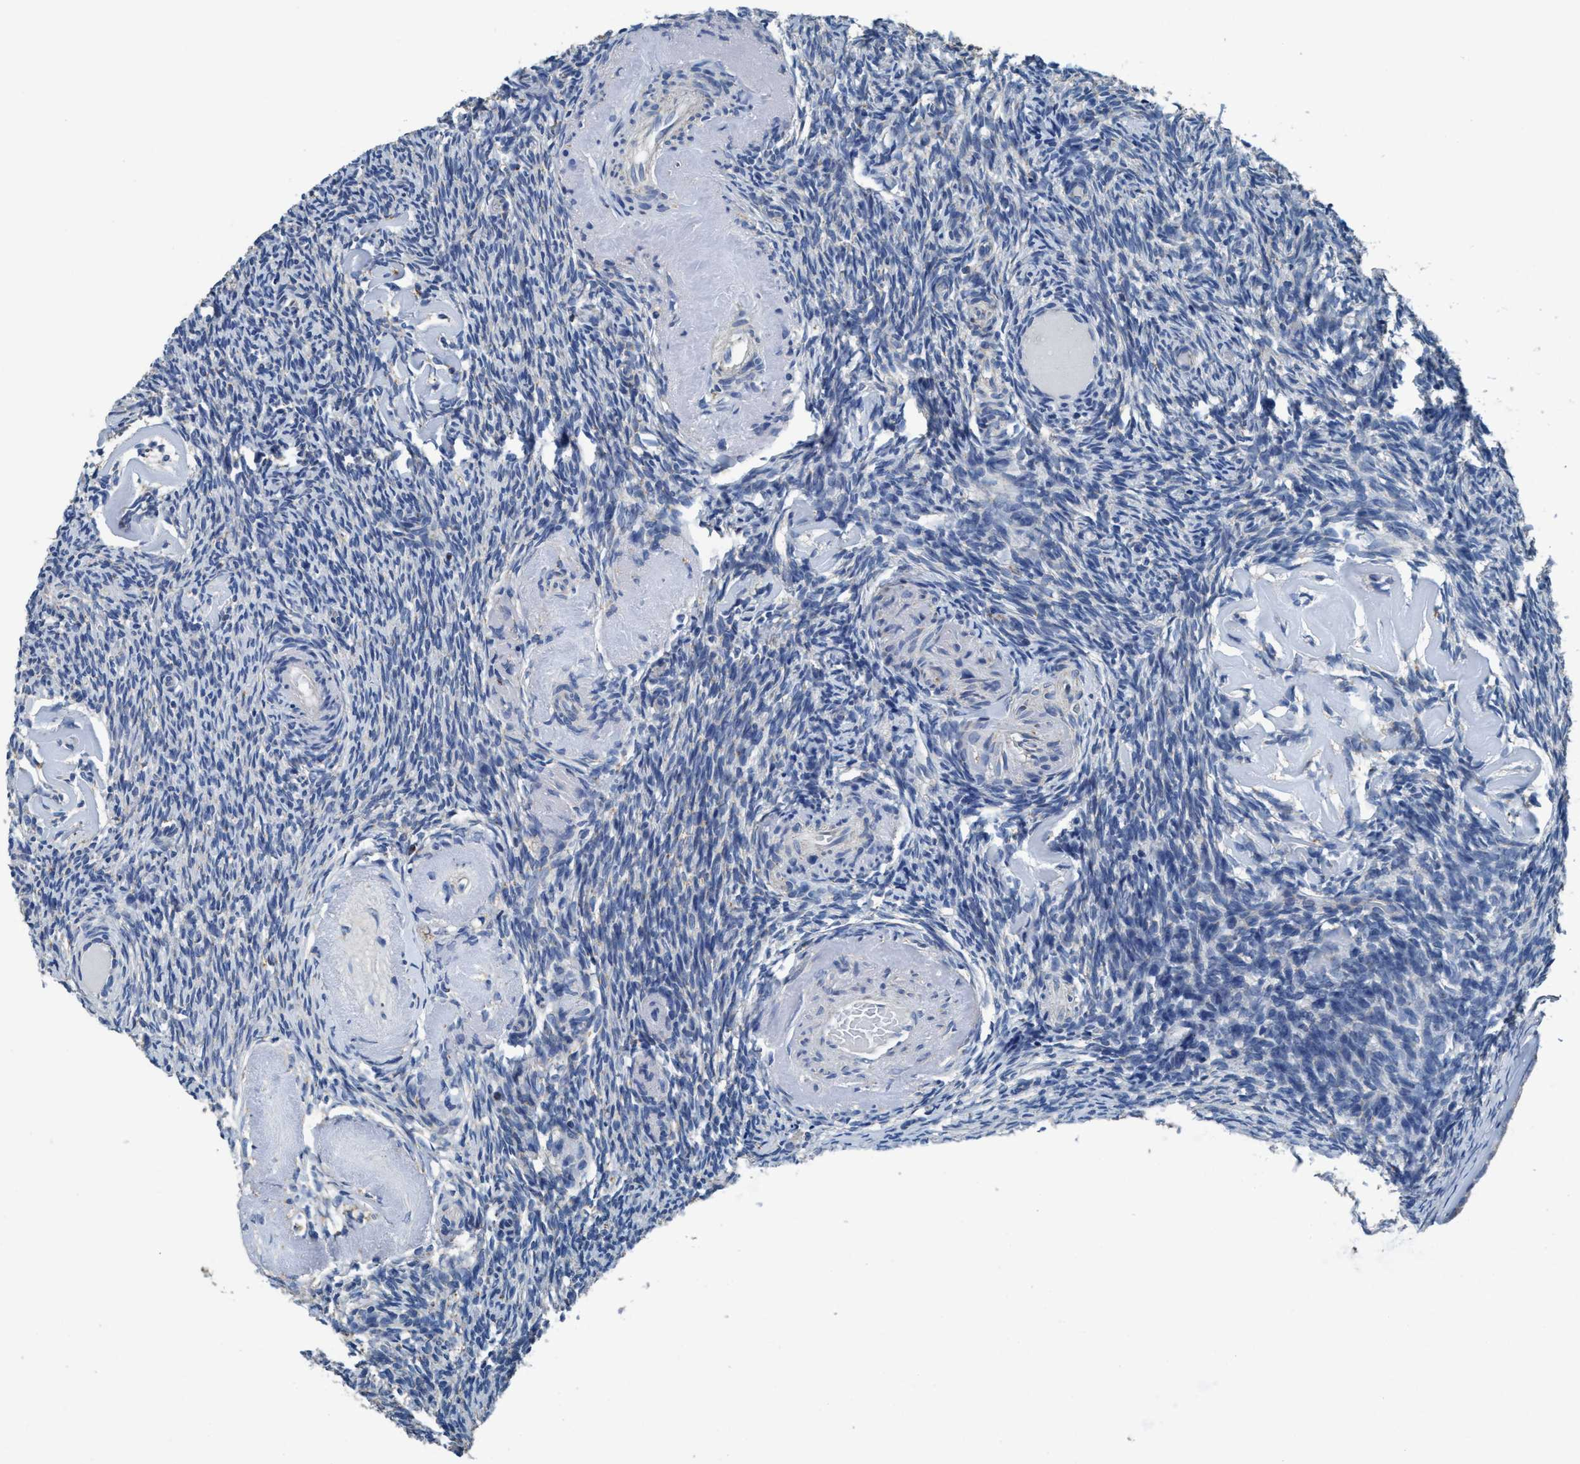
{"staining": {"intensity": "weak", "quantity": "<25%", "location": "cytoplasmic/membranous"}, "tissue": "ovary", "cell_type": "Follicle cells", "image_type": "normal", "snomed": [{"axis": "morphology", "description": "Normal tissue, NOS"}, {"axis": "topography", "description": "Ovary"}], "caption": "IHC of benign human ovary demonstrates no staining in follicle cells. (DAB (3,3'-diaminobenzidine) IHC visualized using brightfield microscopy, high magnification).", "gene": "ANKFN1", "patient": {"sex": "female", "age": 60}}